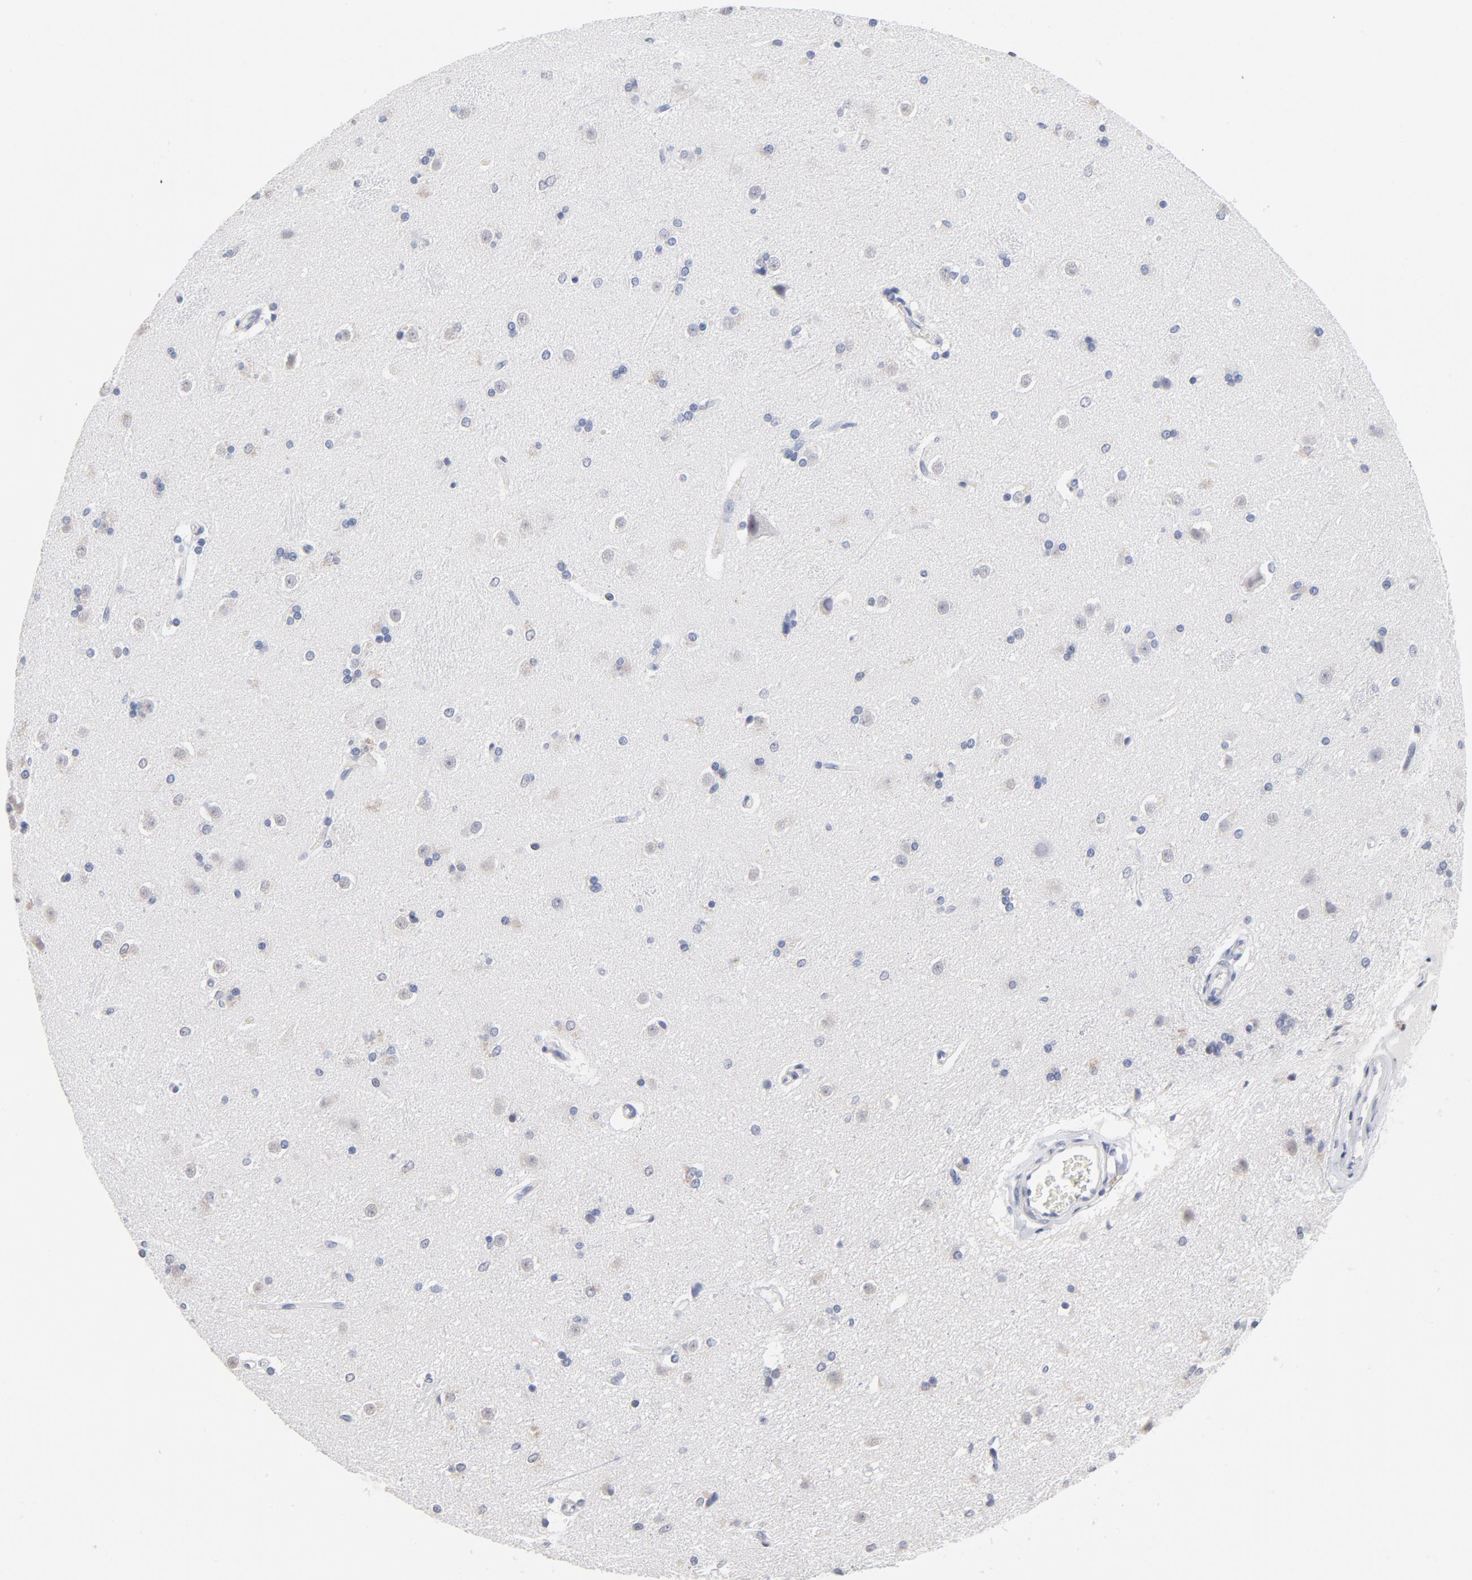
{"staining": {"intensity": "negative", "quantity": "none", "location": "none"}, "tissue": "caudate", "cell_type": "Glial cells", "image_type": "normal", "snomed": [{"axis": "morphology", "description": "Normal tissue, NOS"}, {"axis": "topography", "description": "Lateral ventricle wall"}], "caption": "Glial cells are negative for protein expression in normal human caudate. Nuclei are stained in blue.", "gene": "RBM3", "patient": {"sex": "female", "age": 19}}